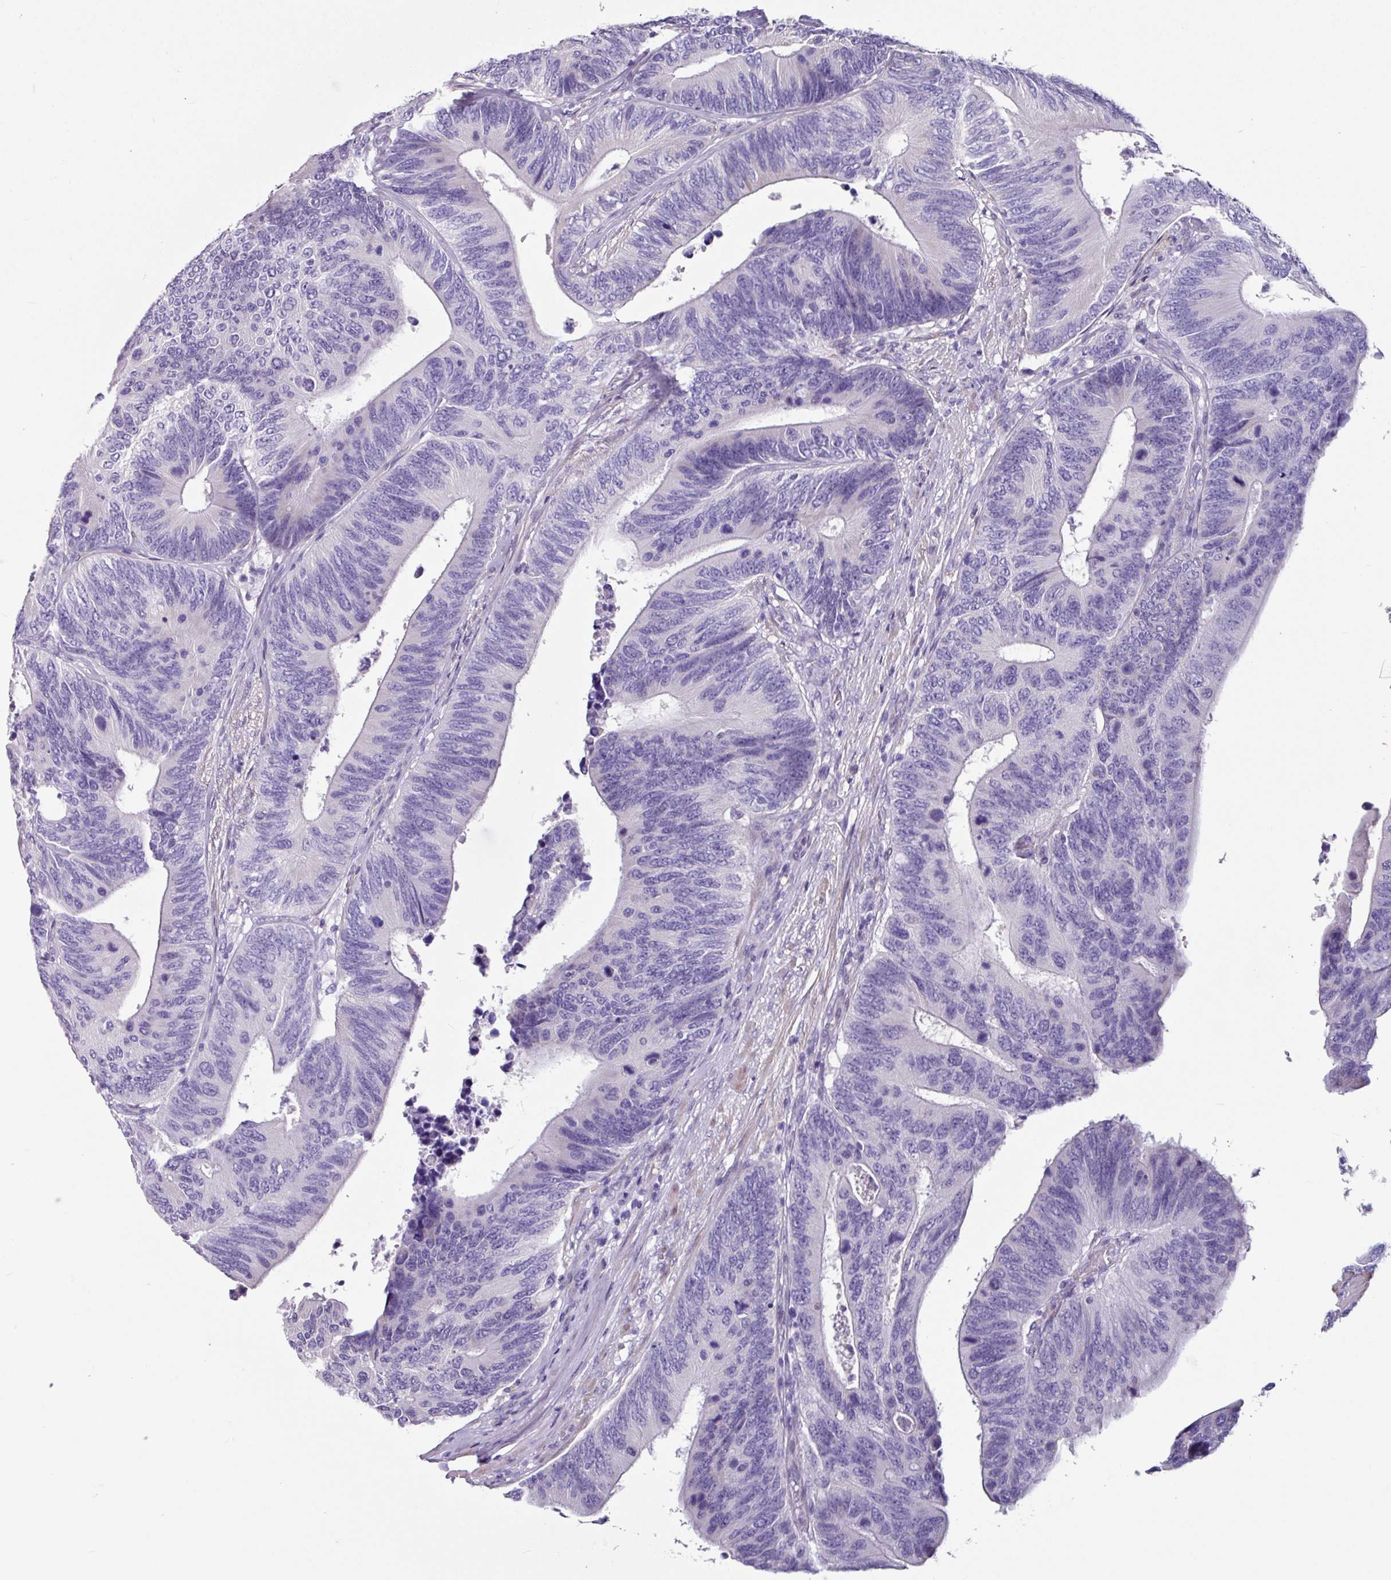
{"staining": {"intensity": "negative", "quantity": "none", "location": "none"}, "tissue": "colorectal cancer", "cell_type": "Tumor cells", "image_type": "cancer", "snomed": [{"axis": "morphology", "description": "Adenocarcinoma, NOS"}, {"axis": "topography", "description": "Colon"}], "caption": "Immunohistochemistry (IHC) histopathology image of human colorectal cancer stained for a protein (brown), which exhibits no positivity in tumor cells.", "gene": "OTX1", "patient": {"sex": "male", "age": 87}}